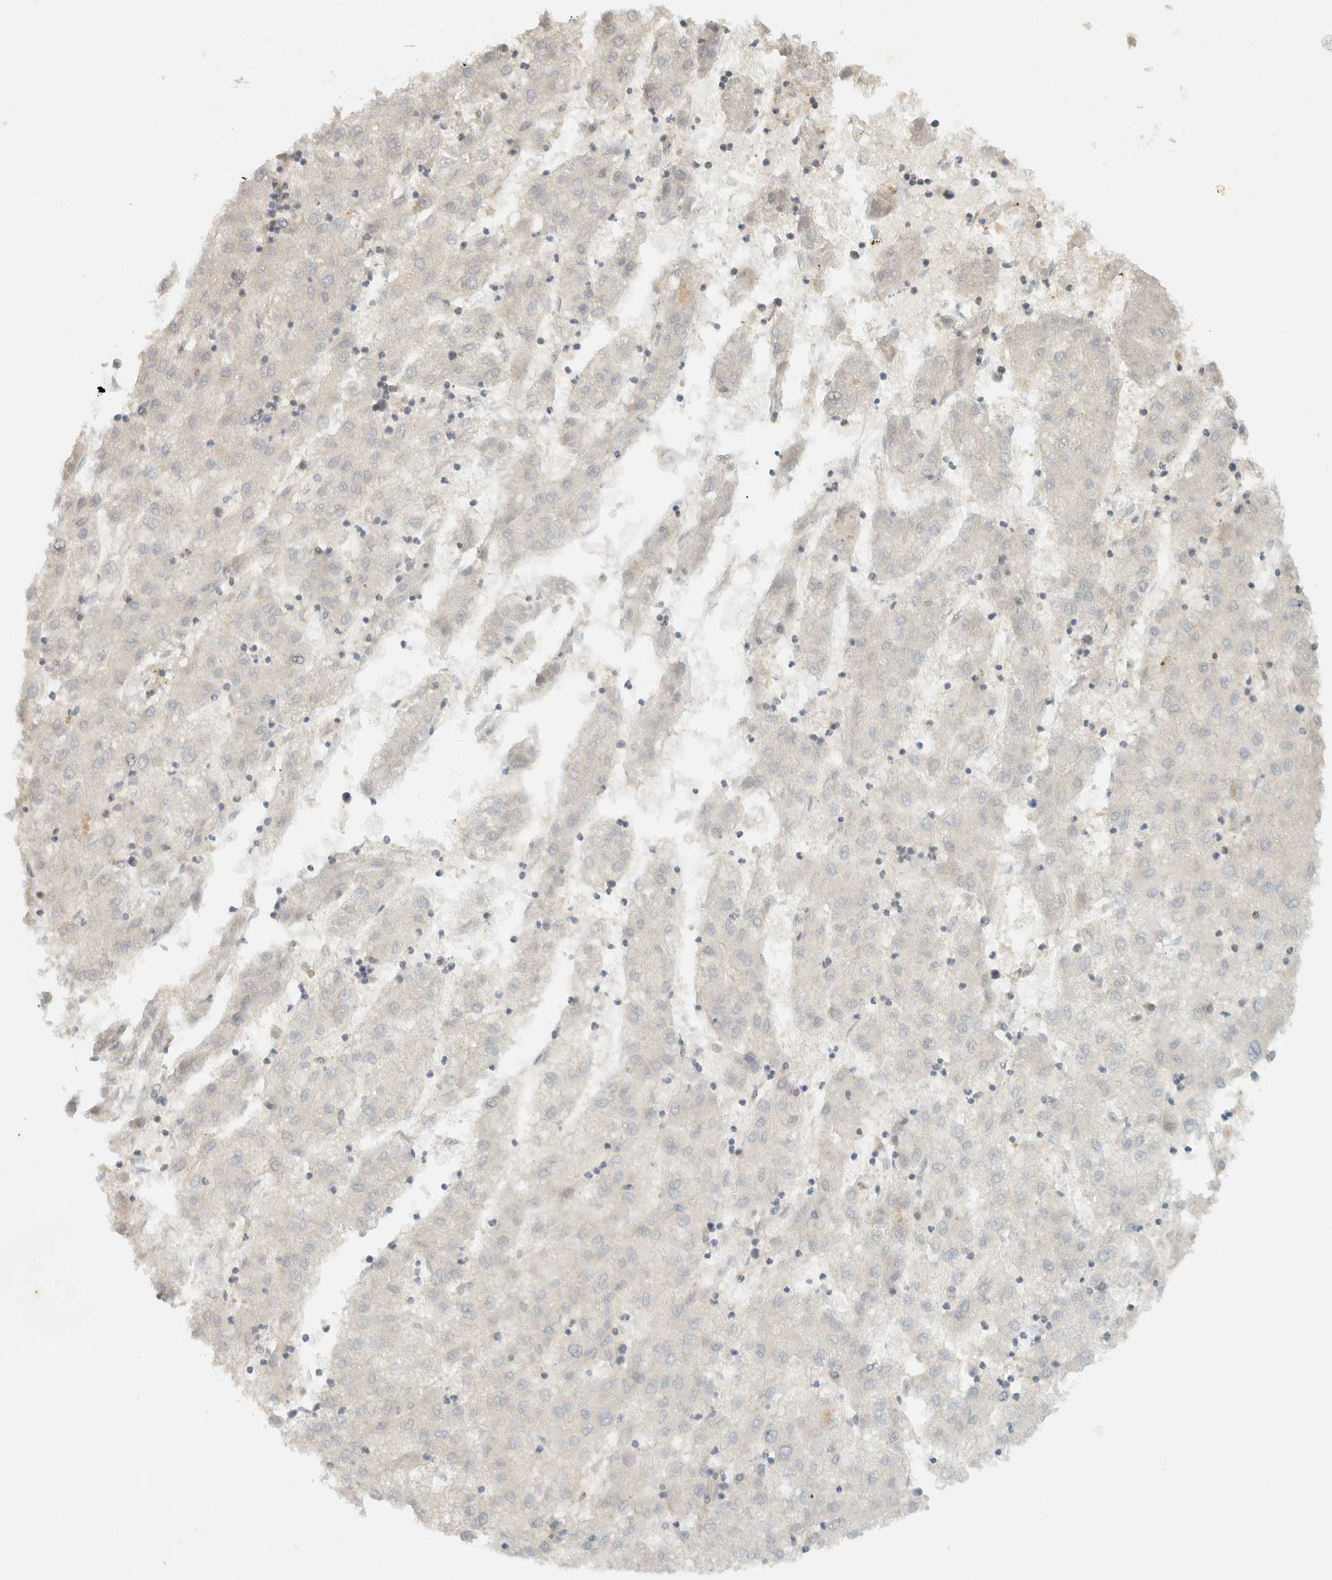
{"staining": {"intensity": "negative", "quantity": "none", "location": "none"}, "tissue": "liver cancer", "cell_type": "Tumor cells", "image_type": "cancer", "snomed": [{"axis": "morphology", "description": "Carcinoma, Hepatocellular, NOS"}, {"axis": "topography", "description": "Liver"}], "caption": "IHC image of neoplastic tissue: human liver hepatocellular carcinoma stained with DAB reveals no significant protein staining in tumor cells.", "gene": "ITPRID1", "patient": {"sex": "male", "age": 72}}